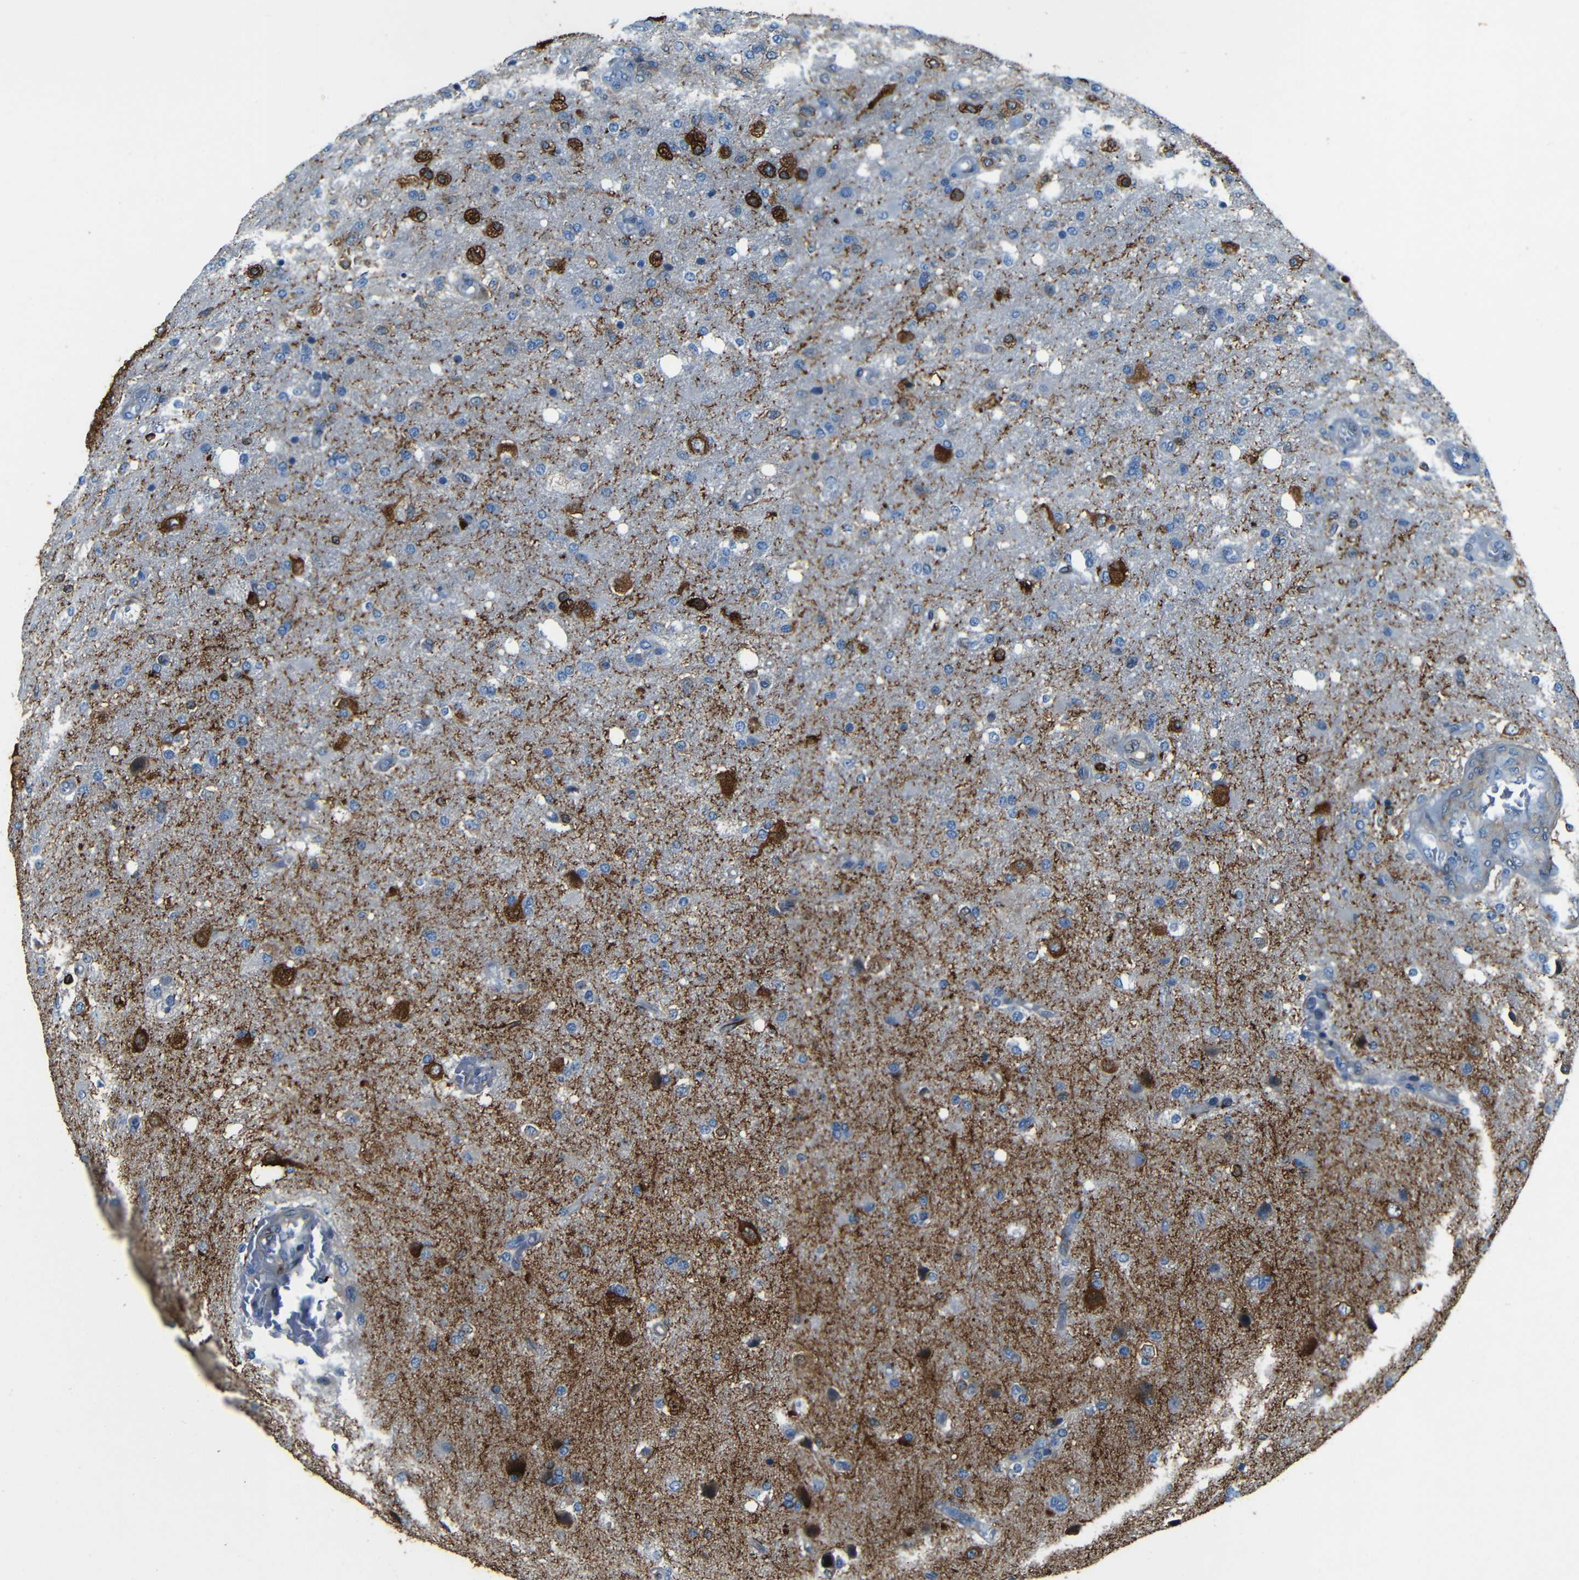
{"staining": {"intensity": "strong", "quantity": "25%-75%", "location": "cytoplasmic/membranous"}, "tissue": "glioma", "cell_type": "Tumor cells", "image_type": "cancer", "snomed": [{"axis": "morphology", "description": "Normal tissue, NOS"}, {"axis": "morphology", "description": "Glioma, malignant, High grade"}, {"axis": "topography", "description": "Cerebral cortex"}], "caption": "Immunohistochemistry (IHC) staining of glioma, which exhibits high levels of strong cytoplasmic/membranous expression in approximately 25%-75% of tumor cells indicating strong cytoplasmic/membranous protein expression. The staining was performed using DAB (3,3'-diaminobenzidine) (brown) for protein detection and nuclei were counterstained in hematoxylin (blue).", "gene": "MAP2", "patient": {"sex": "male", "age": 77}}